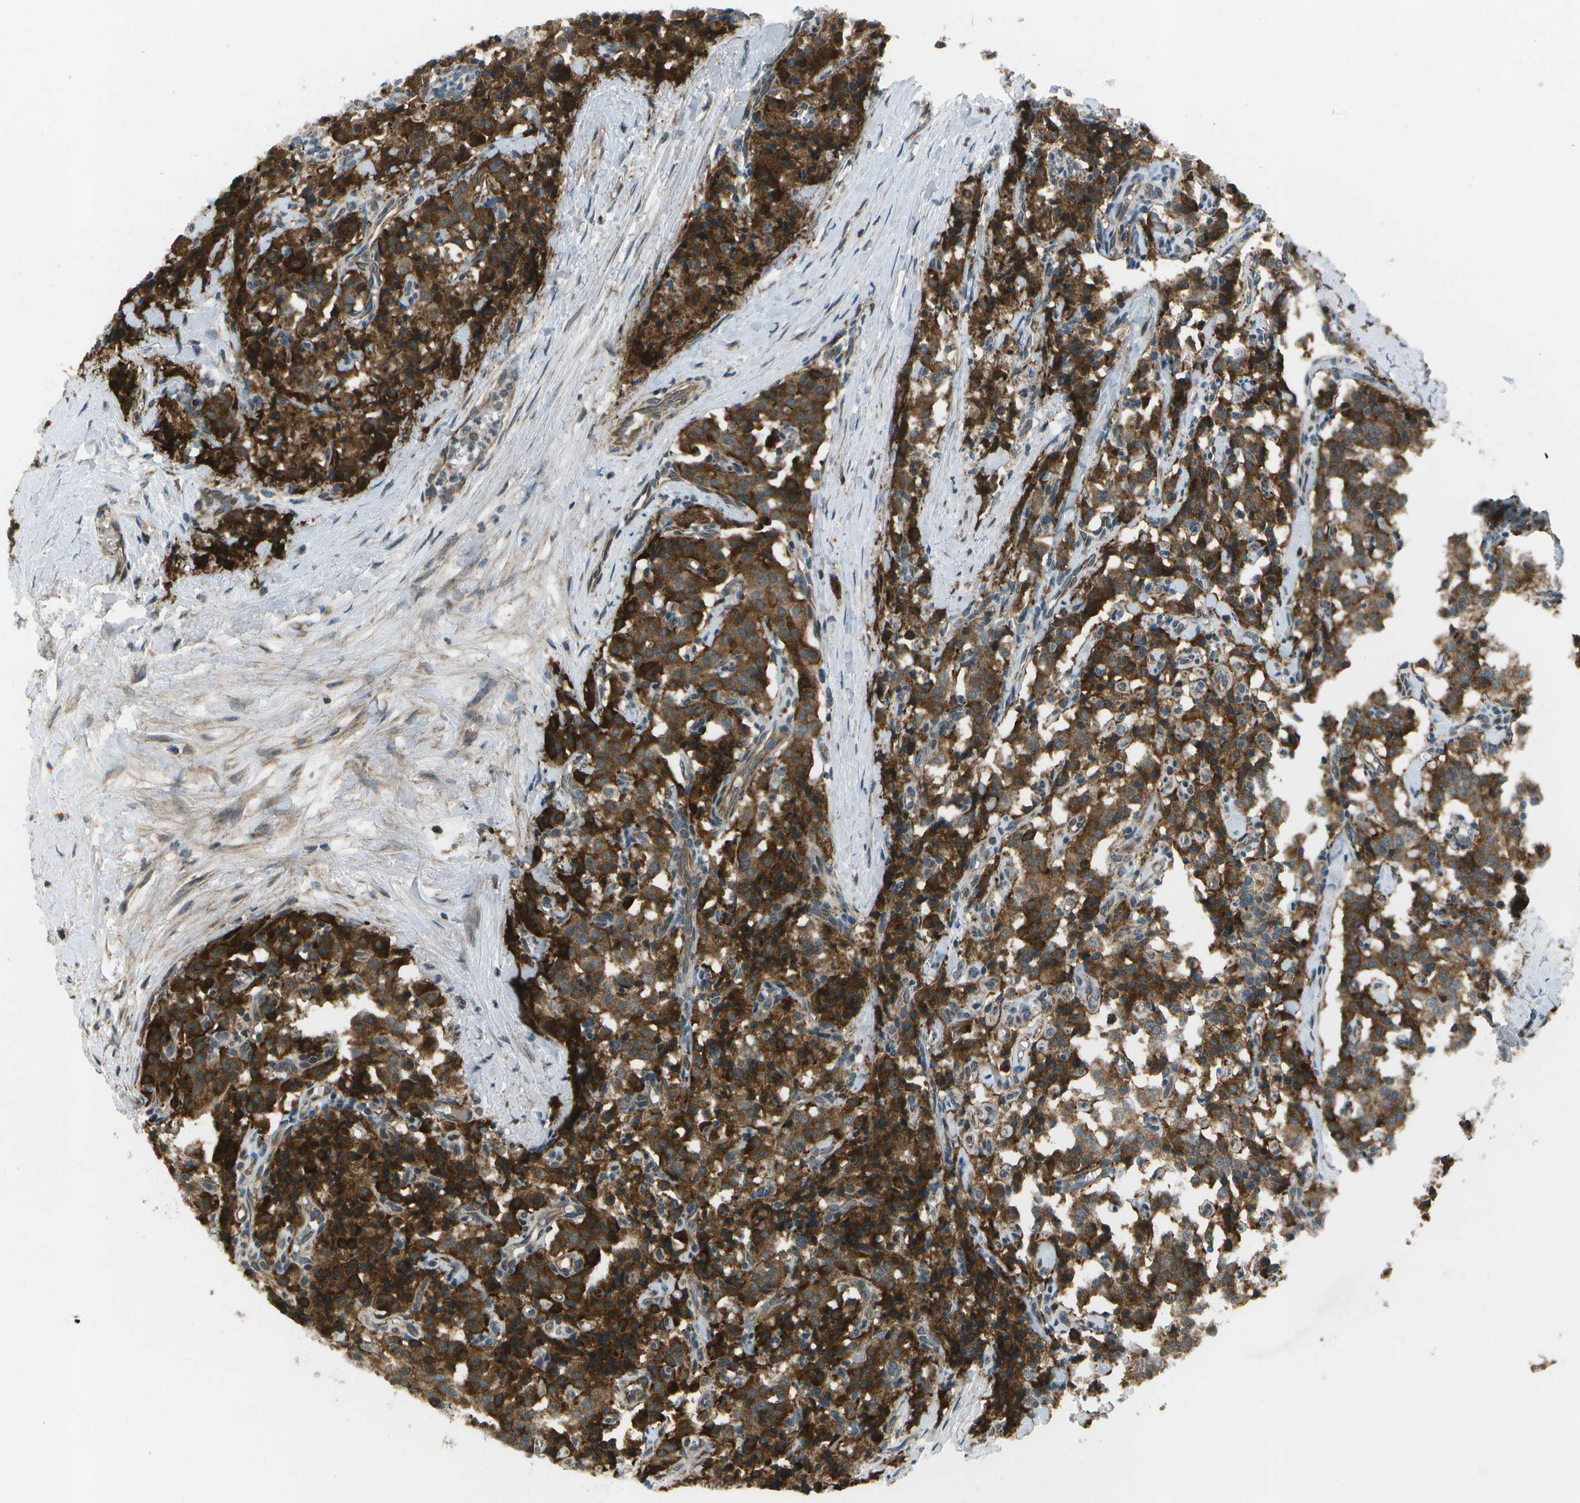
{"staining": {"intensity": "strong", "quantity": ">75%", "location": "cytoplasmic/membranous"}, "tissue": "carcinoid", "cell_type": "Tumor cells", "image_type": "cancer", "snomed": [{"axis": "morphology", "description": "Carcinoid, malignant, NOS"}, {"axis": "topography", "description": "Lung"}], "caption": "IHC staining of carcinoid (malignant), which exhibits high levels of strong cytoplasmic/membranous staining in approximately >75% of tumor cells indicating strong cytoplasmic/membranous protein expression. The staining was performed using DAB (brown) for protein detection and nuclei were counterstained in hematoxylin (blue).", "gene": "EIF2AK1", "patient": {"sex": "male", "age": 30}}